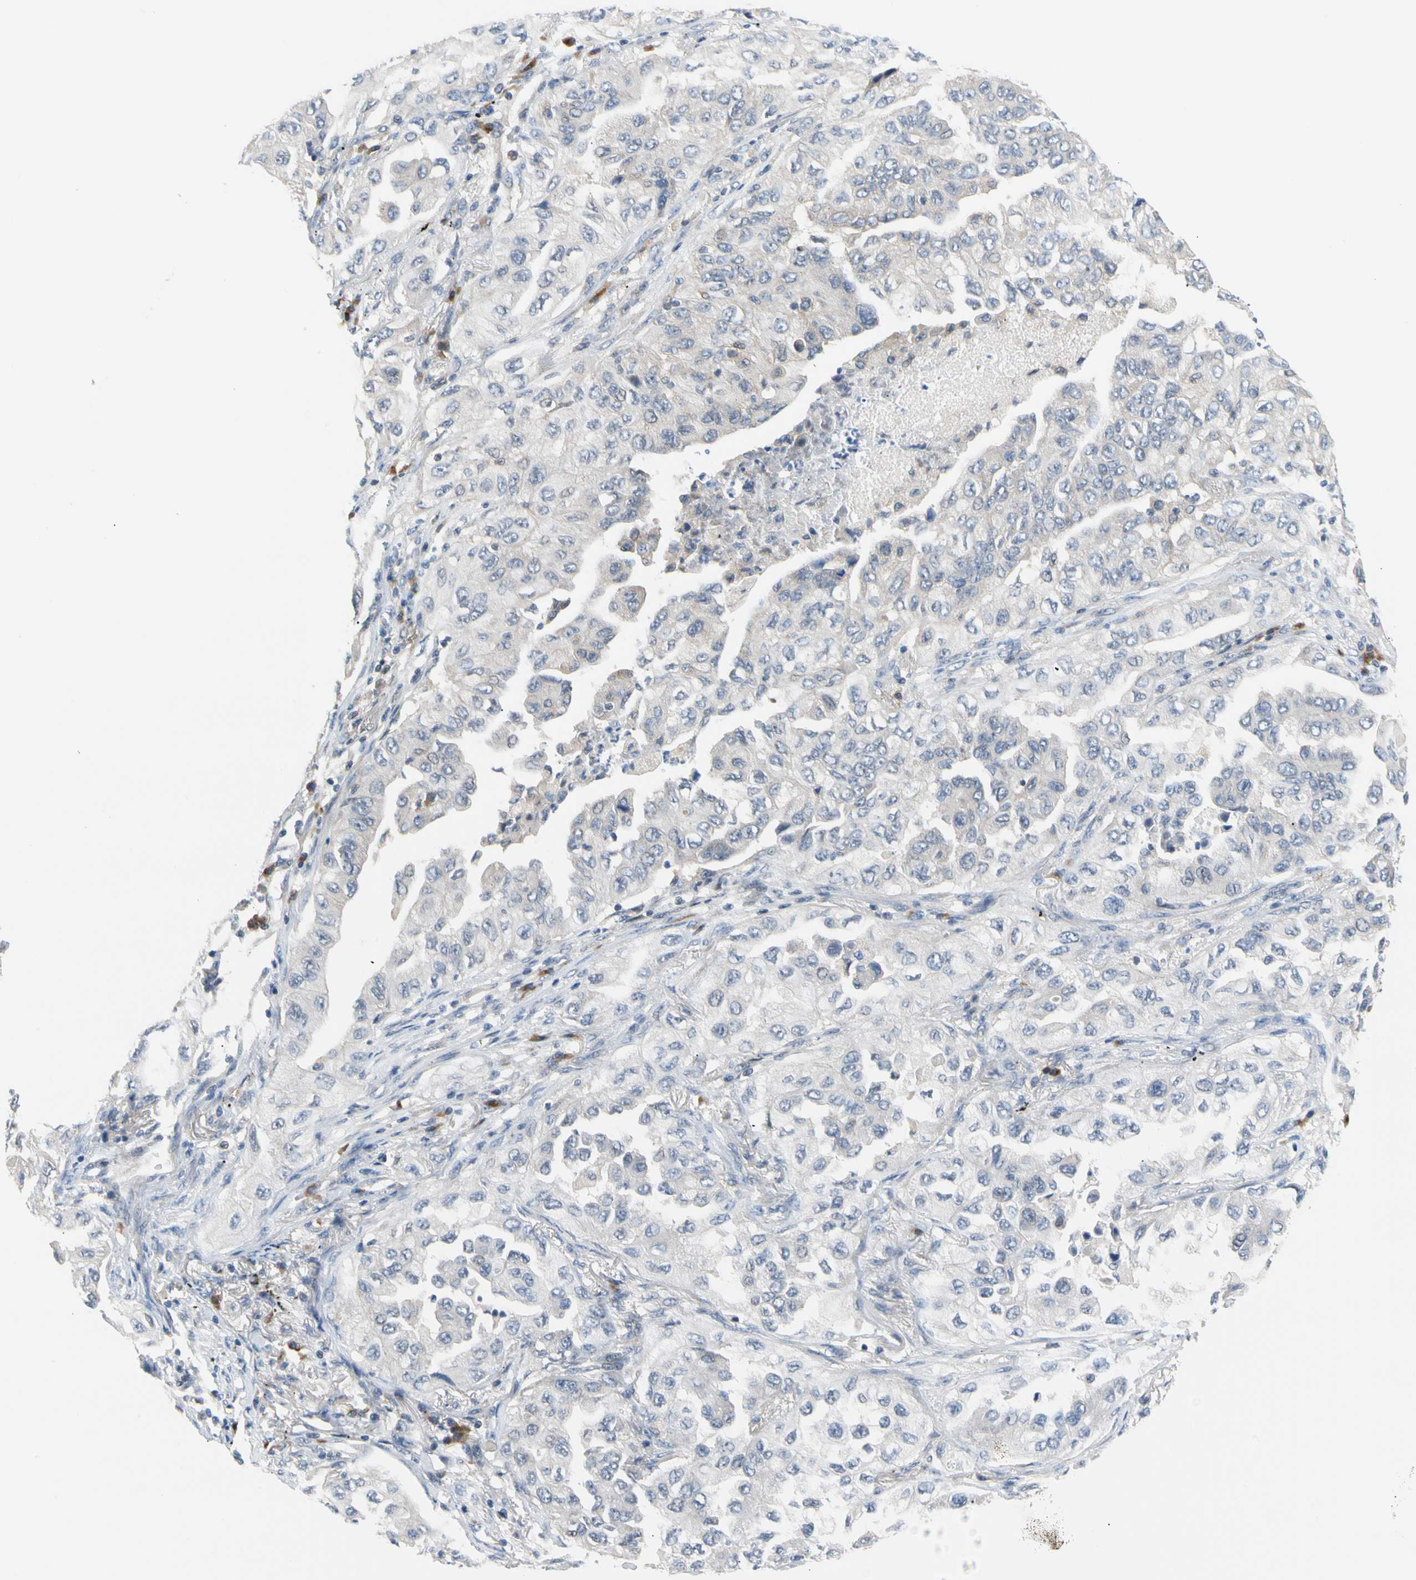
{"staining": {"intensity": "negative", "quantity": "none", "location": "none"}, "tissue": "lung cancer", "cell_type": "Tumor cells", "image_type": "cancer", "snomed": [{"axis": "morphology", "description": "Adenocarcinoma, NOS"}, {"axis": "topography", "description": "Lung"}], "caption": "Immunohistochemistry of lung cancer reveals no staining in tumor cells.", "gene": "SEC23B", "patient": {"sex": "female", "age": 65}}